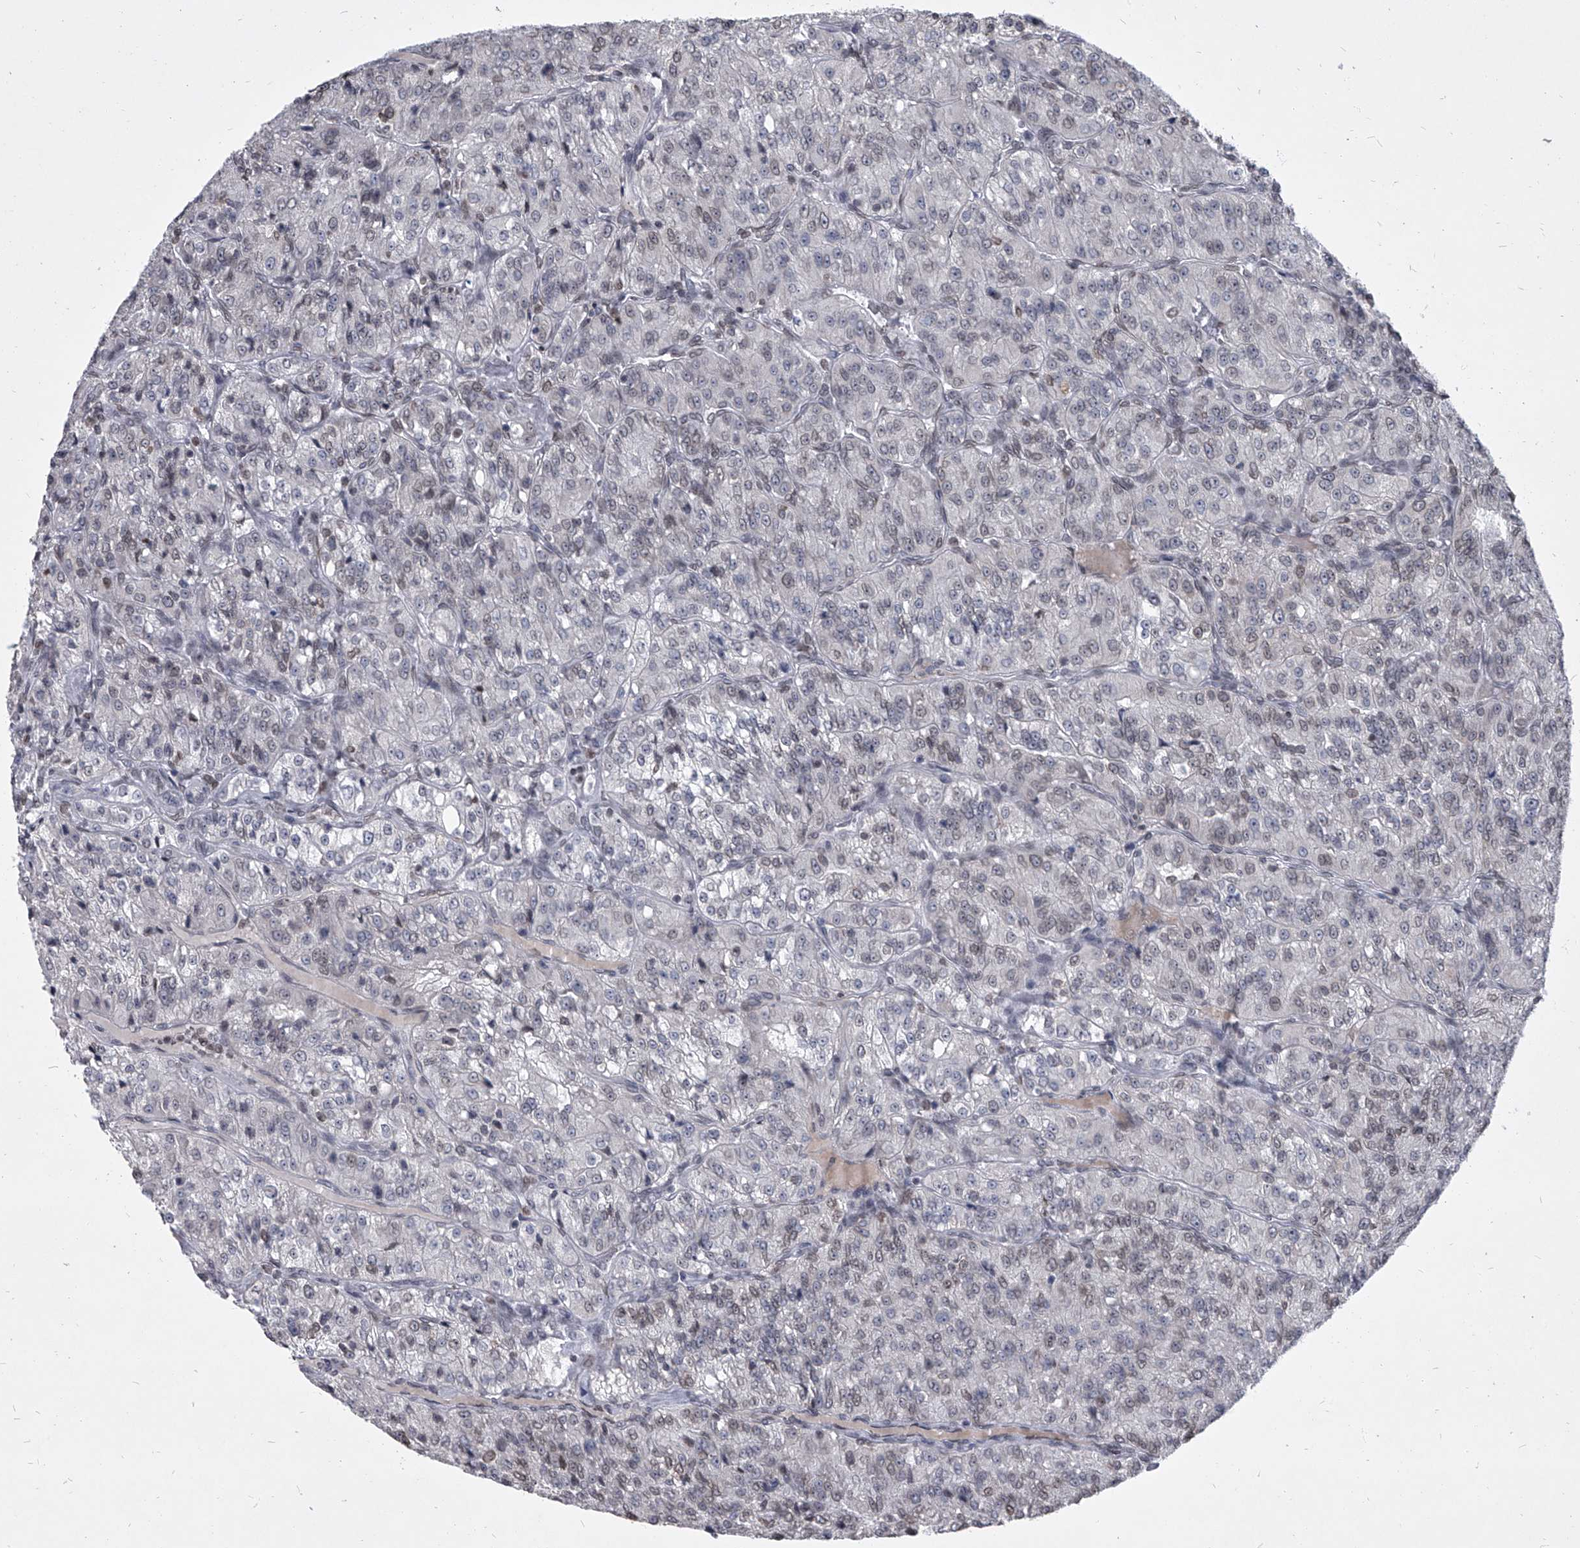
{"staining": {"intensity": "negative", "quantity": "none", "location": "none"}, "tissue": "renal cancer", "cell_type": "Tumor cells", "image_type": "cancer", "snomed": [{"axis": "morphology", "description": "Adenocarcinoma, NOS"}, {"axis": "topography", "description": "Kidney"}], "caption": "Immunohistochemistry of human renal cancer shows no staining in tumor cells.", "gene": "PPIL4", "patient": {"sex": "female", "age": 63}}